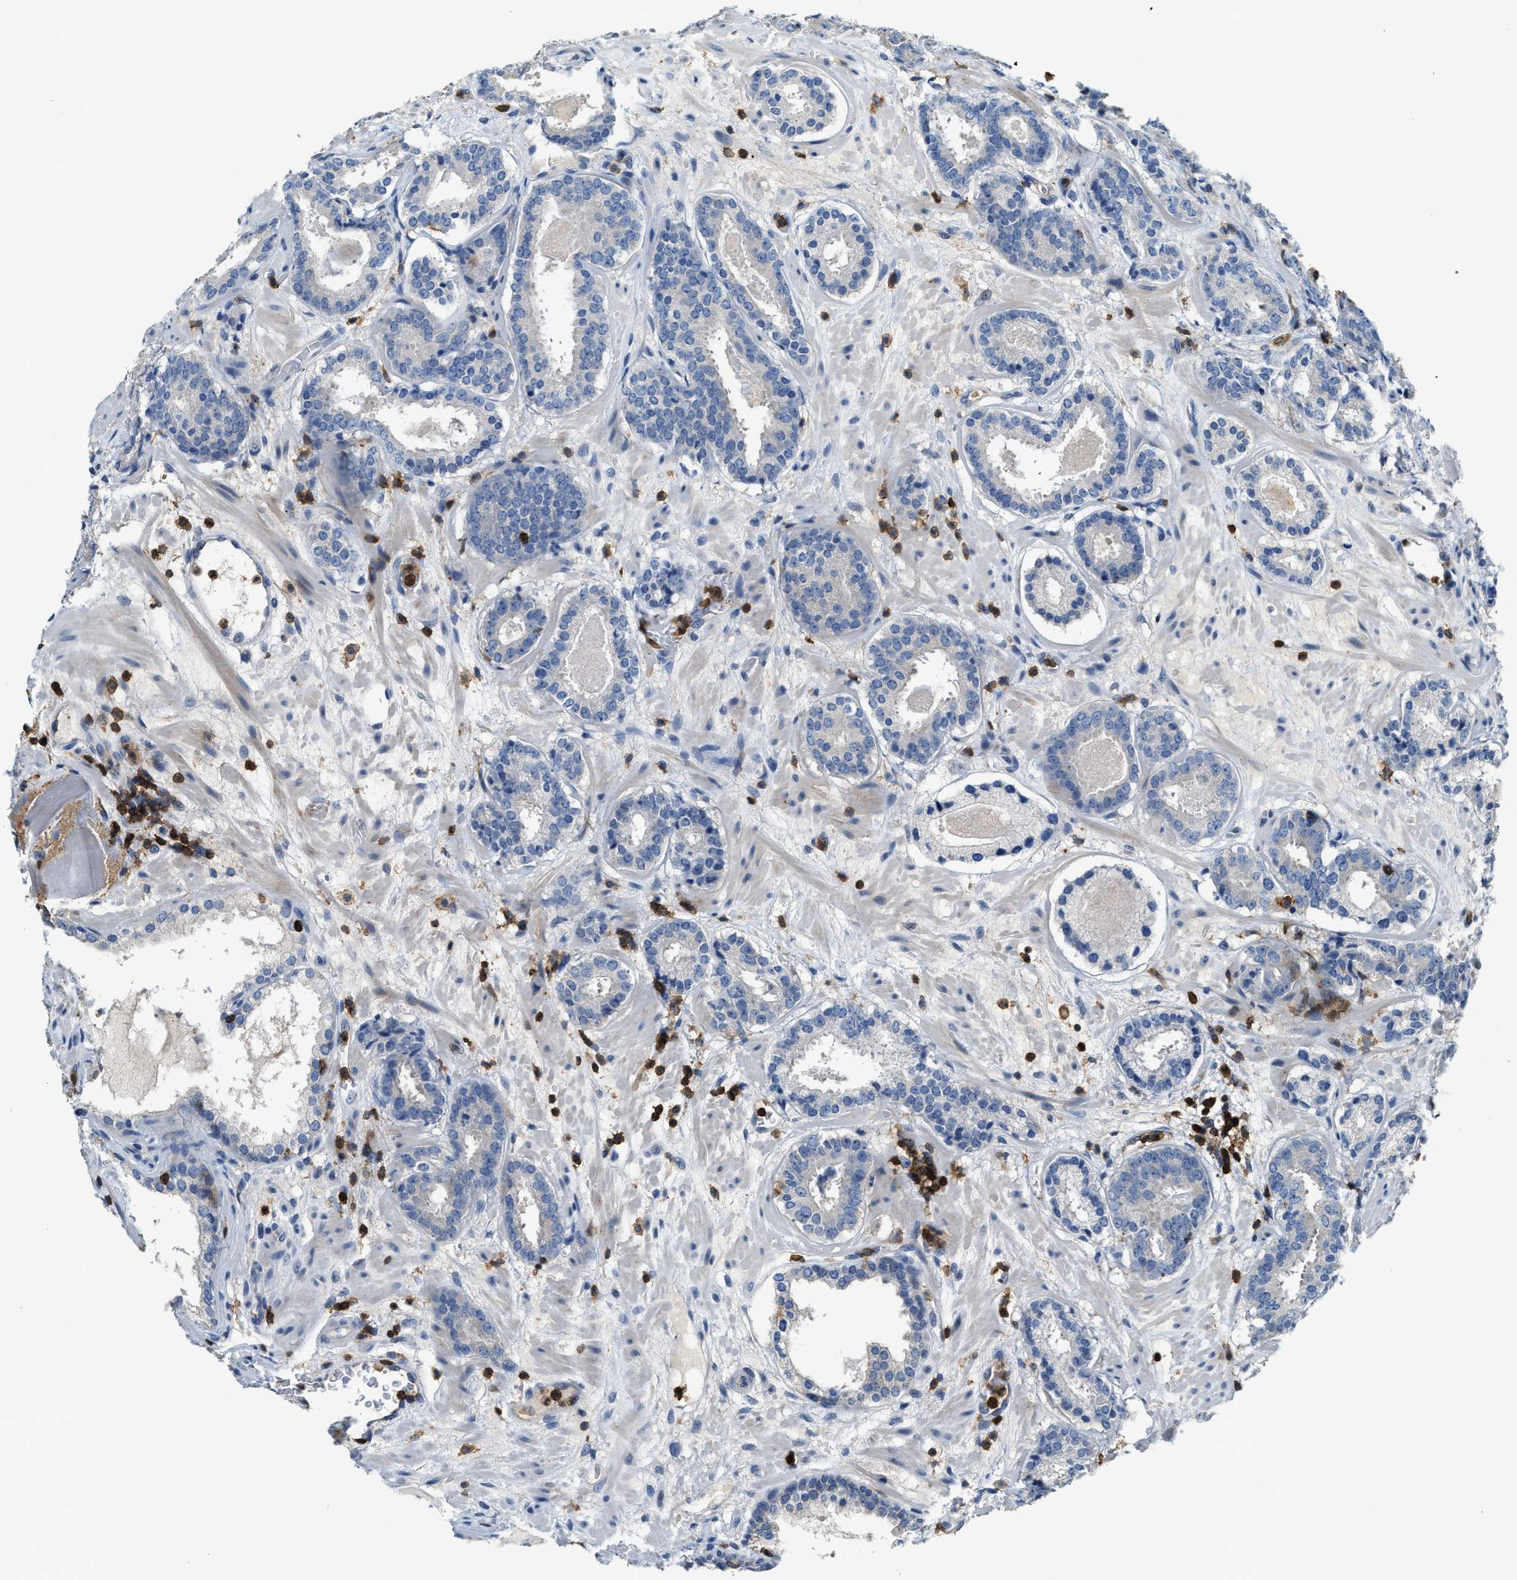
{"staining": {"intensity": "negative", "quantity": "none", "location": "none"}, "tissue": "prostate cancer", "cell_type": "Tumor cells", "image_type": "cancer", "snomed": [{"axis": "morphology", "description": "Adenocarcinoma, Low grade"}, {"axis": "topography", "description": "Prostate"}], "caption": "Photomicrograph shows no significant protein expression in tumor cells of prostate low-grade adenocarcinoma.", "gene": "MYO1G", "patient": {"sex": "male", "age": 69}}